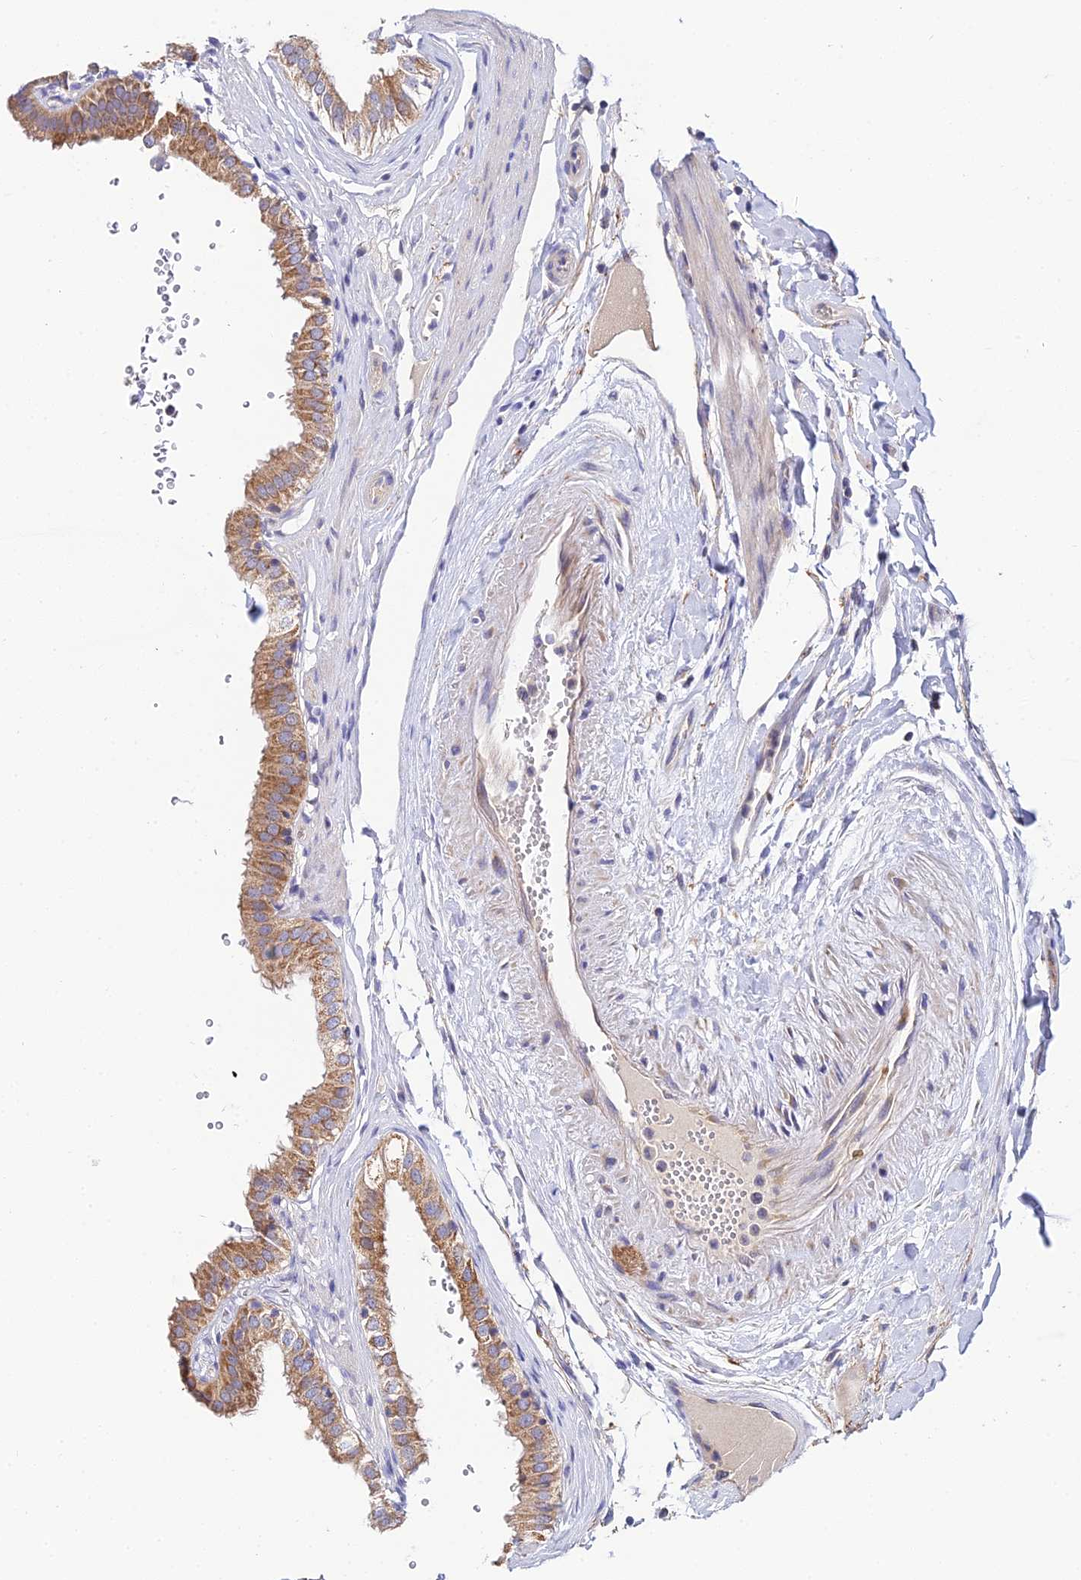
{"staining": {"intensity": "moderate", "quantity": ">75%", "location": "cytoplasmic/membranous"}, "tissue": "gallbladder", "cell_type": "Glandular cells", "image_type": "normal", "snomed": [{"axis": "morphology", "description": "Normal tissue, NOS"}, {"axis": "topography", "description": "Gallbladder"}], "caption": "Immunohistochemistry (IHC) image of unremarkable human gallbladder stained for a protein (brown), which displays medium levels of moderate cytoplasmic/membranous positivity in approximately >75% of glandular cells.", "gene": "NIPSNAP3A", "patient": {"sex": "female", "age": 61}}